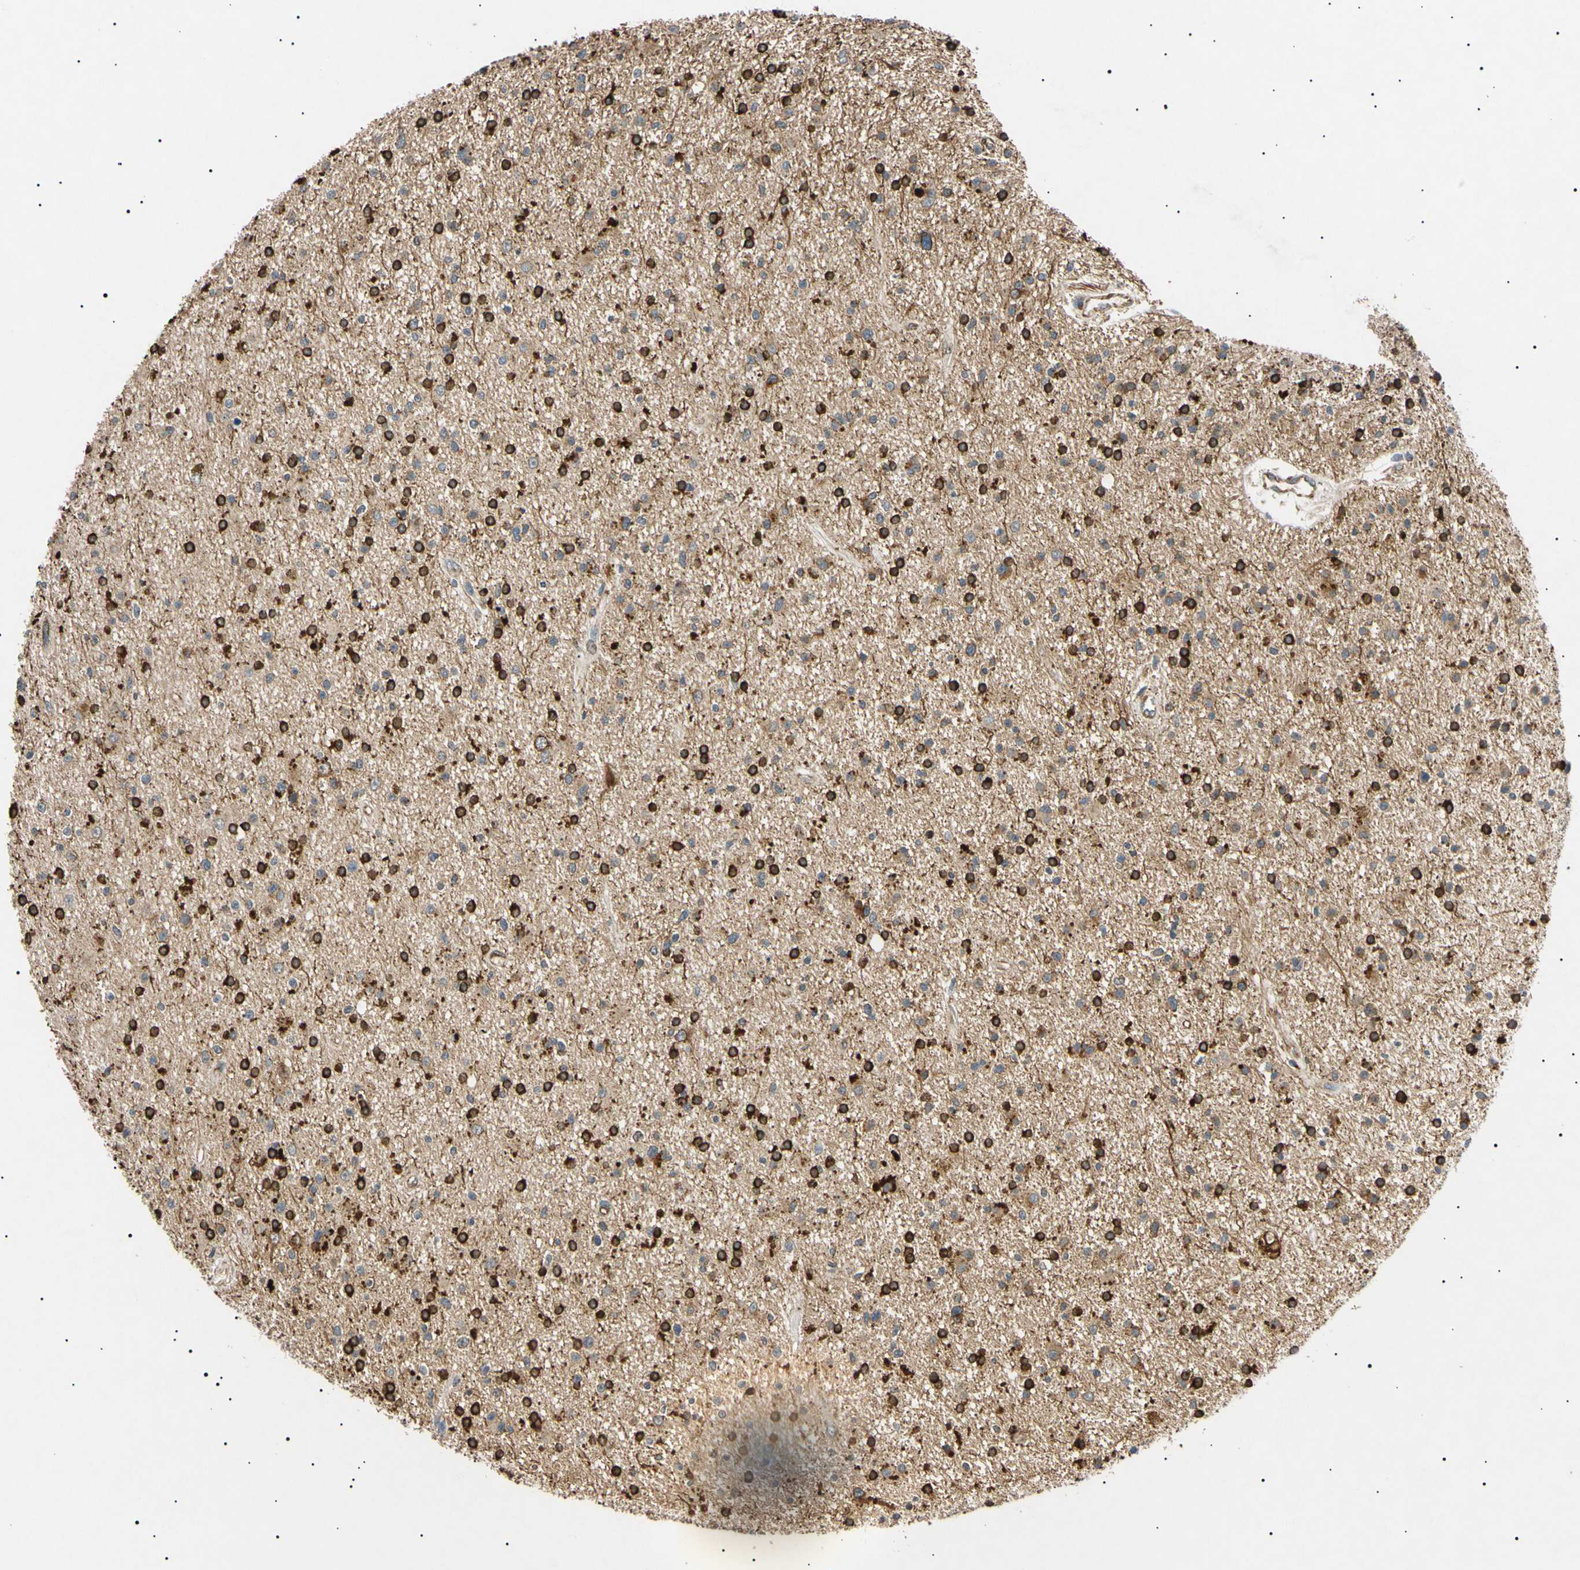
{"staining": {"intensity": "strong", "quantity": "25%-75%", "location": "cytoplasmic/membranous,nuclear"}, "tissue": "glioma", "cell_type": "Tumor cells", "image_type": "cancer", "snomed": [{"axis": "morphology", "description": "Glioma, malignant, High grade"}, {"axis": "topography", "description": "Brain"}], "caption": "Malignant glioma (high-grade) tissue displays strong cytoplasmic/membranous and nuclear staining in about 25%-75% of tumor cells", "gene": "TUBB4A", "patient": {"sex": "male", "age": 33}}